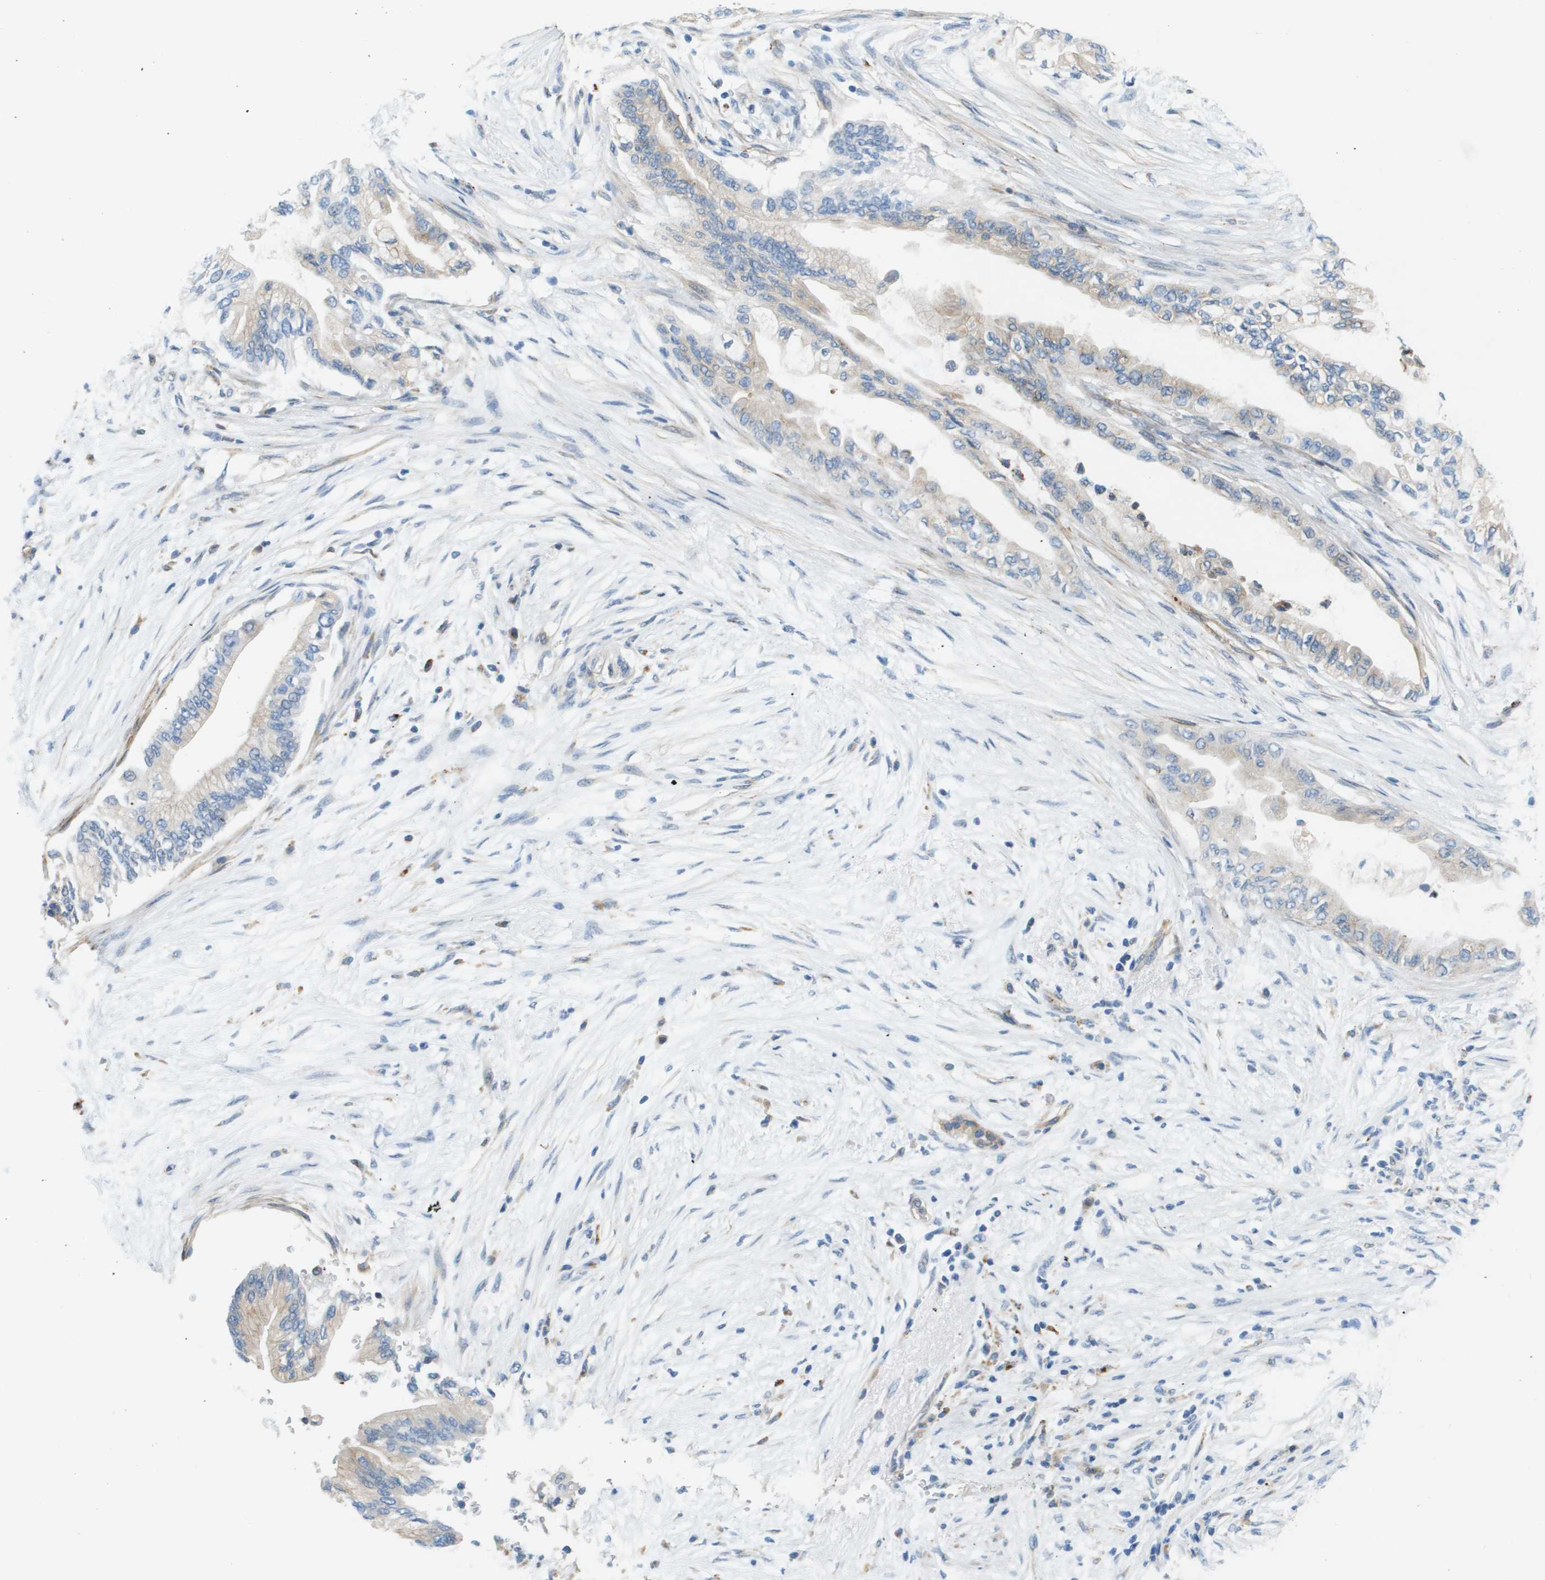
{"staining": {"intensity": "negative", "quantity": "none", "location": "none"}, "tissue": "pancreatic cancer", "cell_type": "Tumor cells", "image_type": "cancer", "snomed": [{"axis": "morphology", "description": "Normal tissue, NOS"}, {"axis": "morphology", "description": "Adenocarcinoma, NOS"}, {"axis": "topography", "description": "Pancreas"}, {"axis": "topography", "description": "Duodenum"}], "caption": "Tumor cells show no significant positivity in pancreatic cancer.", "gene": "MYH11", "patient": {"sex": "female", "age": 60}}